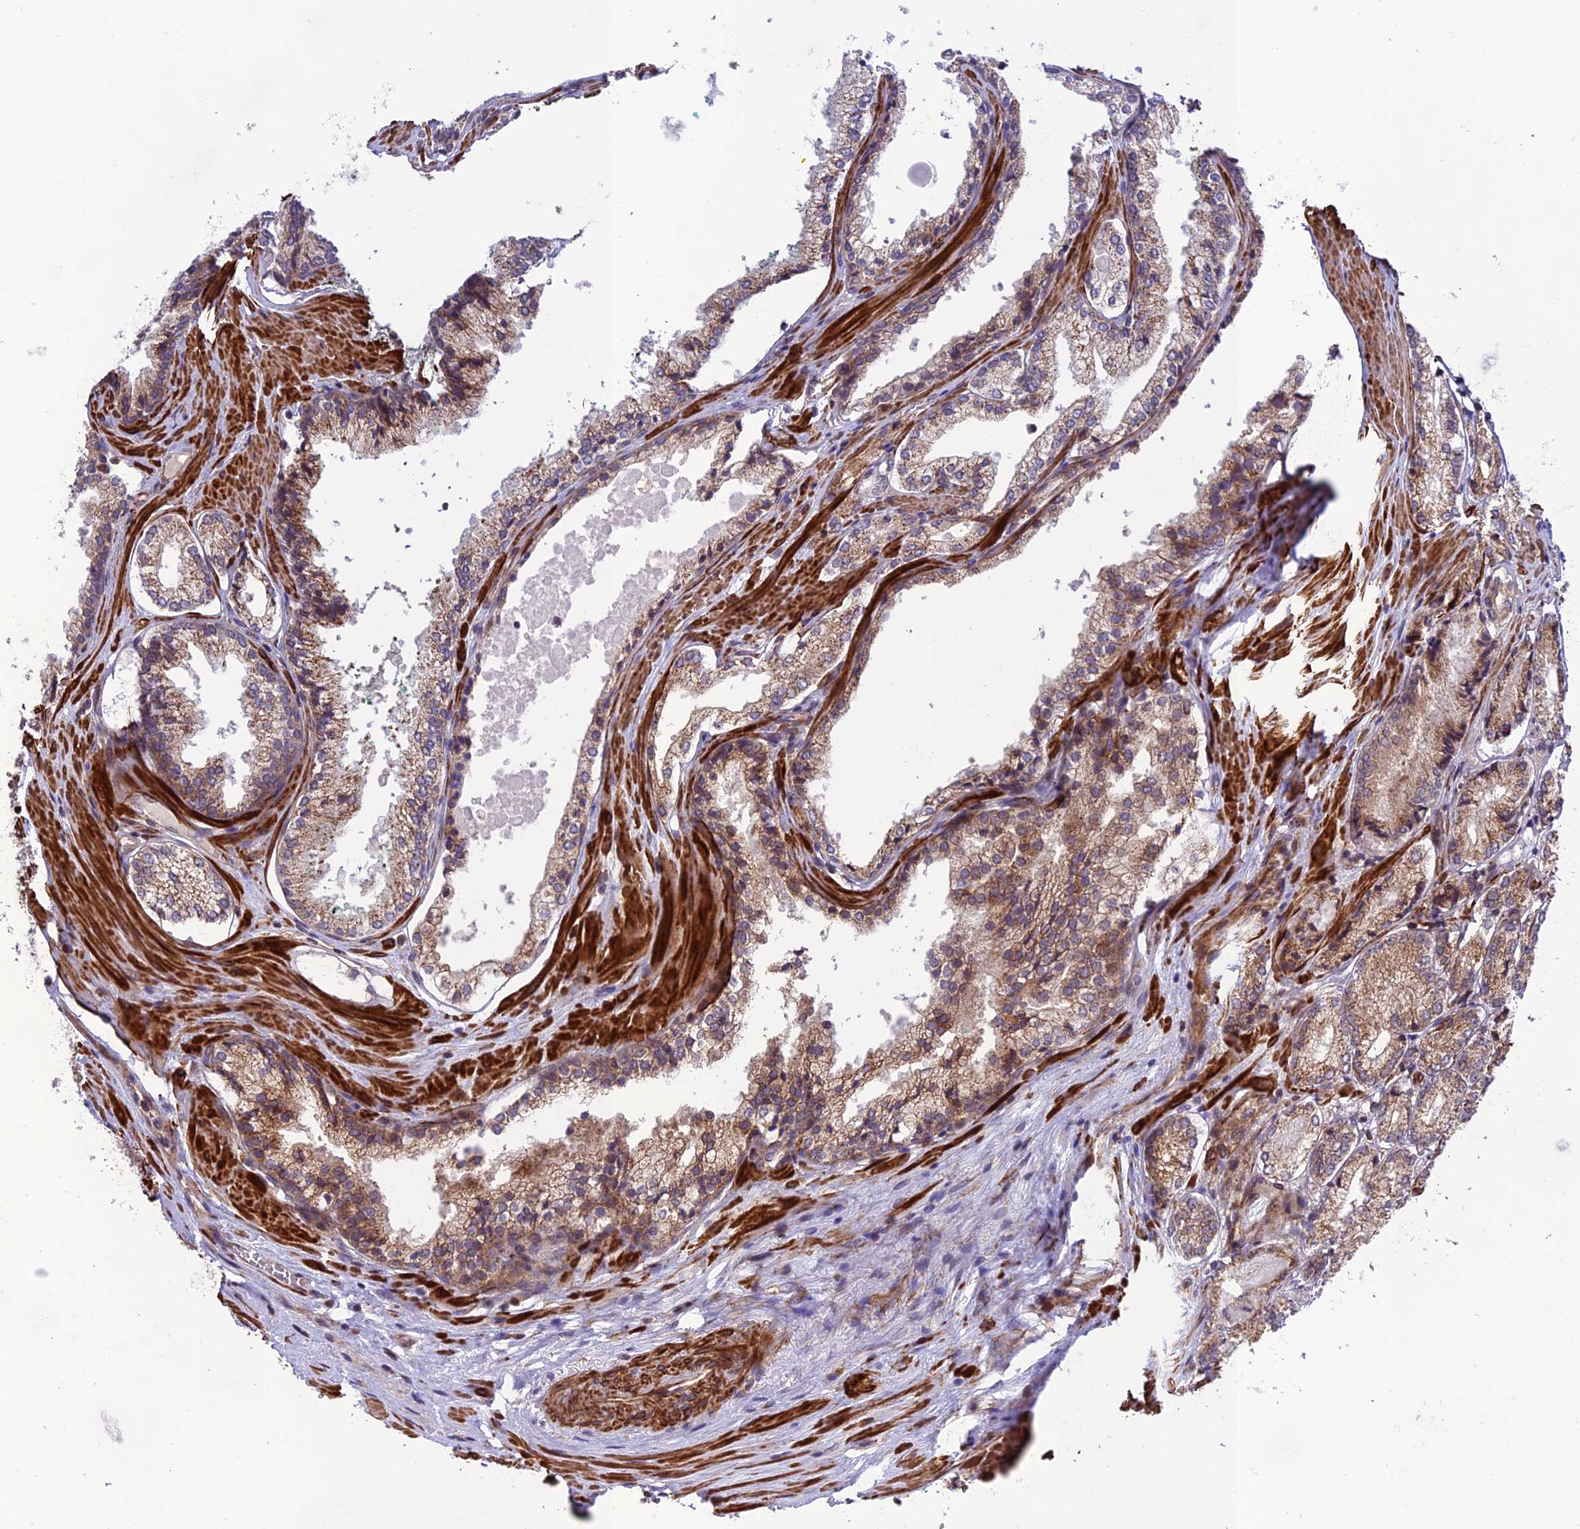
{"staining": {"intensity": "moderate", "quantity": ">75%", "location": "cytoplasmic/membranous"}, "tissue": "prostate cancer", "cell_type": "Tumor cells", "image_type": "cancer", "snomed": [{"axis": "morphology", "description": "Adenocarcinoma, Low grade"}, {"axis": "topography", "description": "Prostate"}], "caption": "Immunohistochemistry micrograph of neoplastic tissue: prostate low-grade adenocarcinoma stained using immunohistochemistry demonstrates medium levels of moderate protein expression localized specifically in the cytoplasmic/membranous of tumor cells, appearing as a cytoplasmic/membranous brown color.", "gene": "TNIP3", "patient": {"sex": "male", "age": 74}}